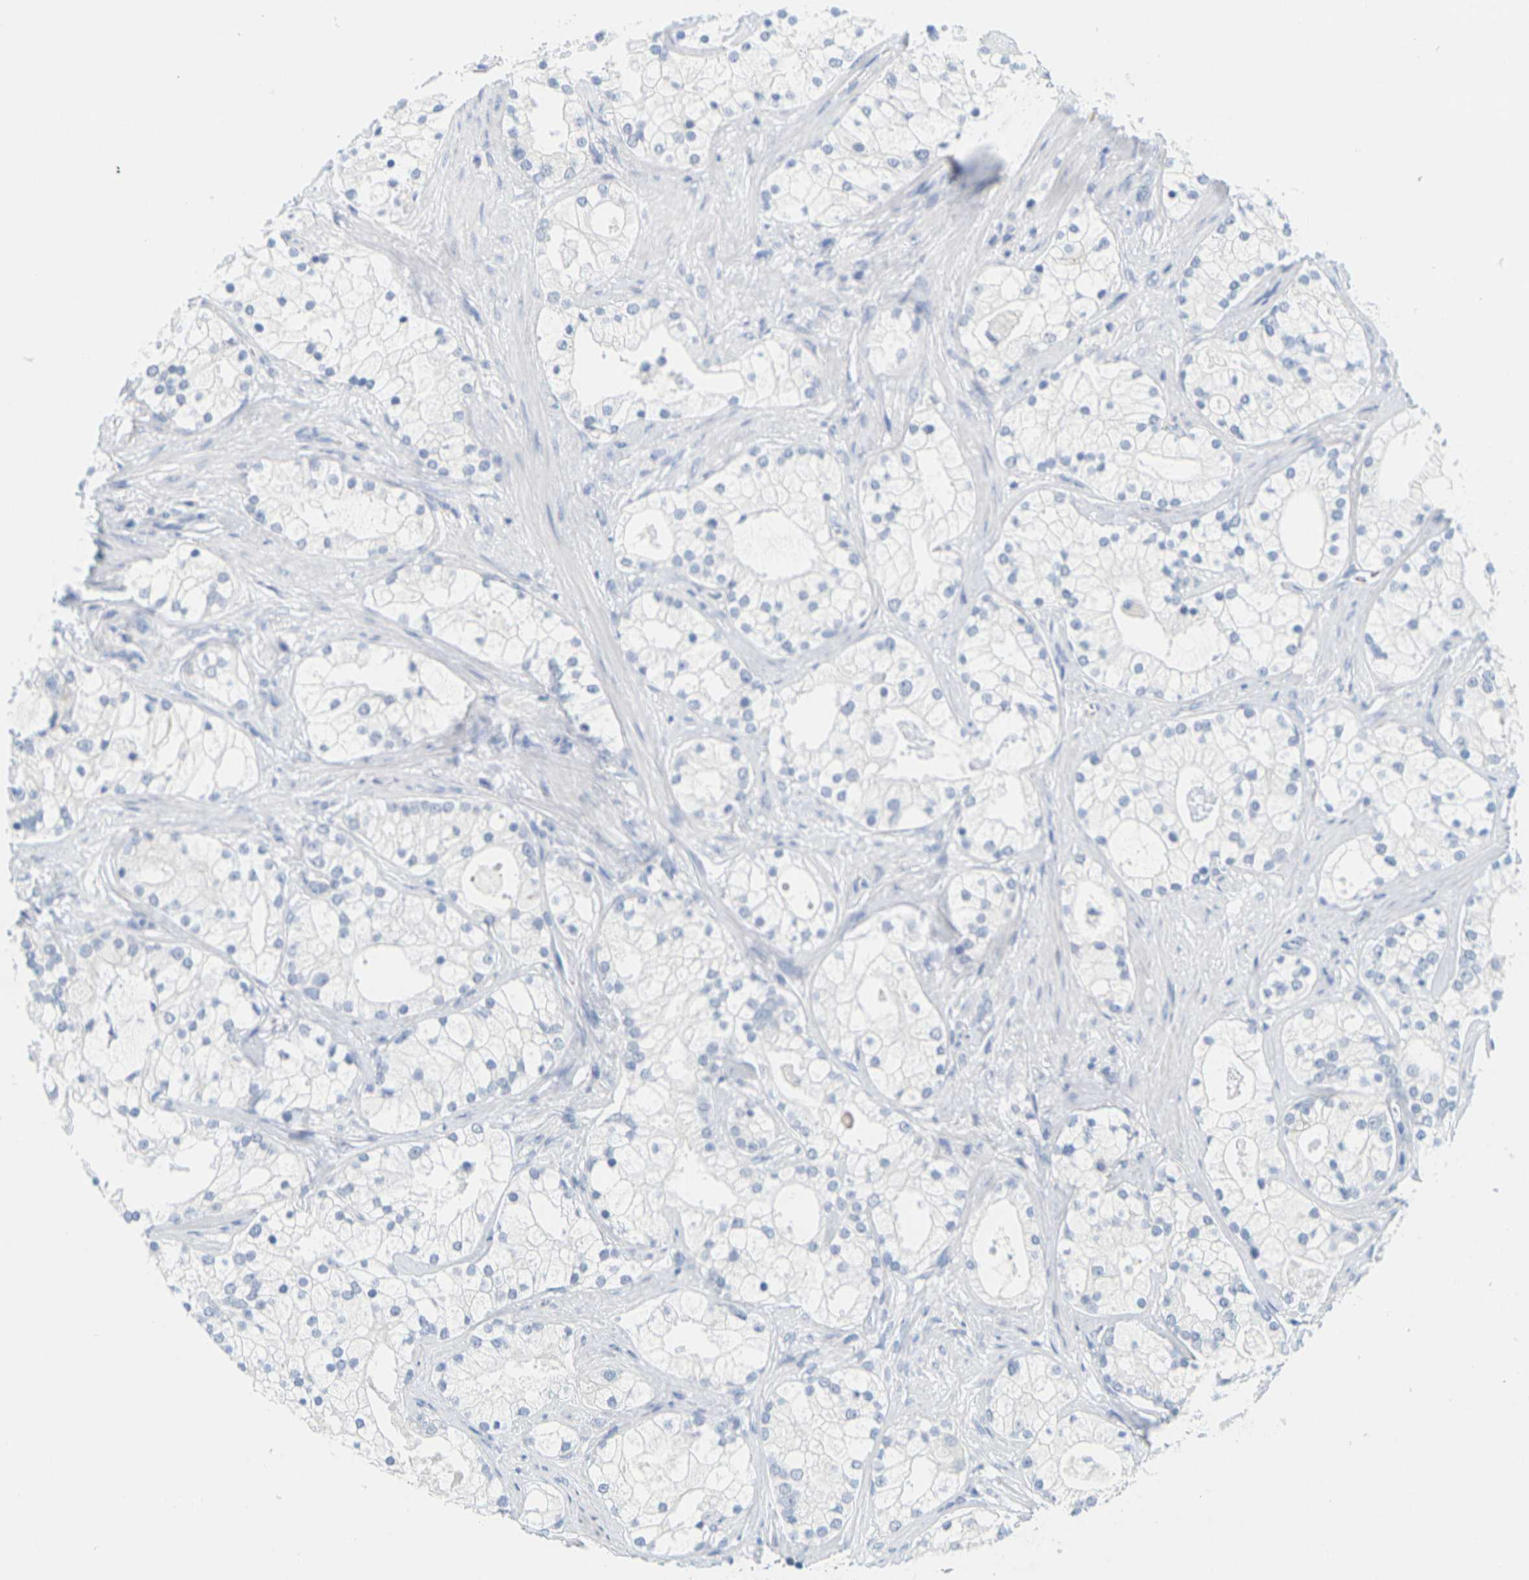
{"staining": {"intensity": "negative", "quantity": "none", "location": "none"}, "tissue": "prostate cancer", "cell_type": "Tumor cells", "image_type": "cancer", "snomed": [{"axis": "morphology", "description": "Adenocarcinoma, Low grade"}, {"axis": "topography", "description": "Prostate"}], "caption": "Immunohistochemistry histopathology image of prostate low-grade adenocarcinoma stained for a protein (brown), which demonstrates no positivity in tumor cells. Brightfield microscopy of immunohistochemistry stained with DAB (3,3'-diaminobenzidine) (brown) and hematoxylin (blue), captured at high magnification.", "gene": "HLA-DOB", "patient": {"sex": "male", "age": 58}}